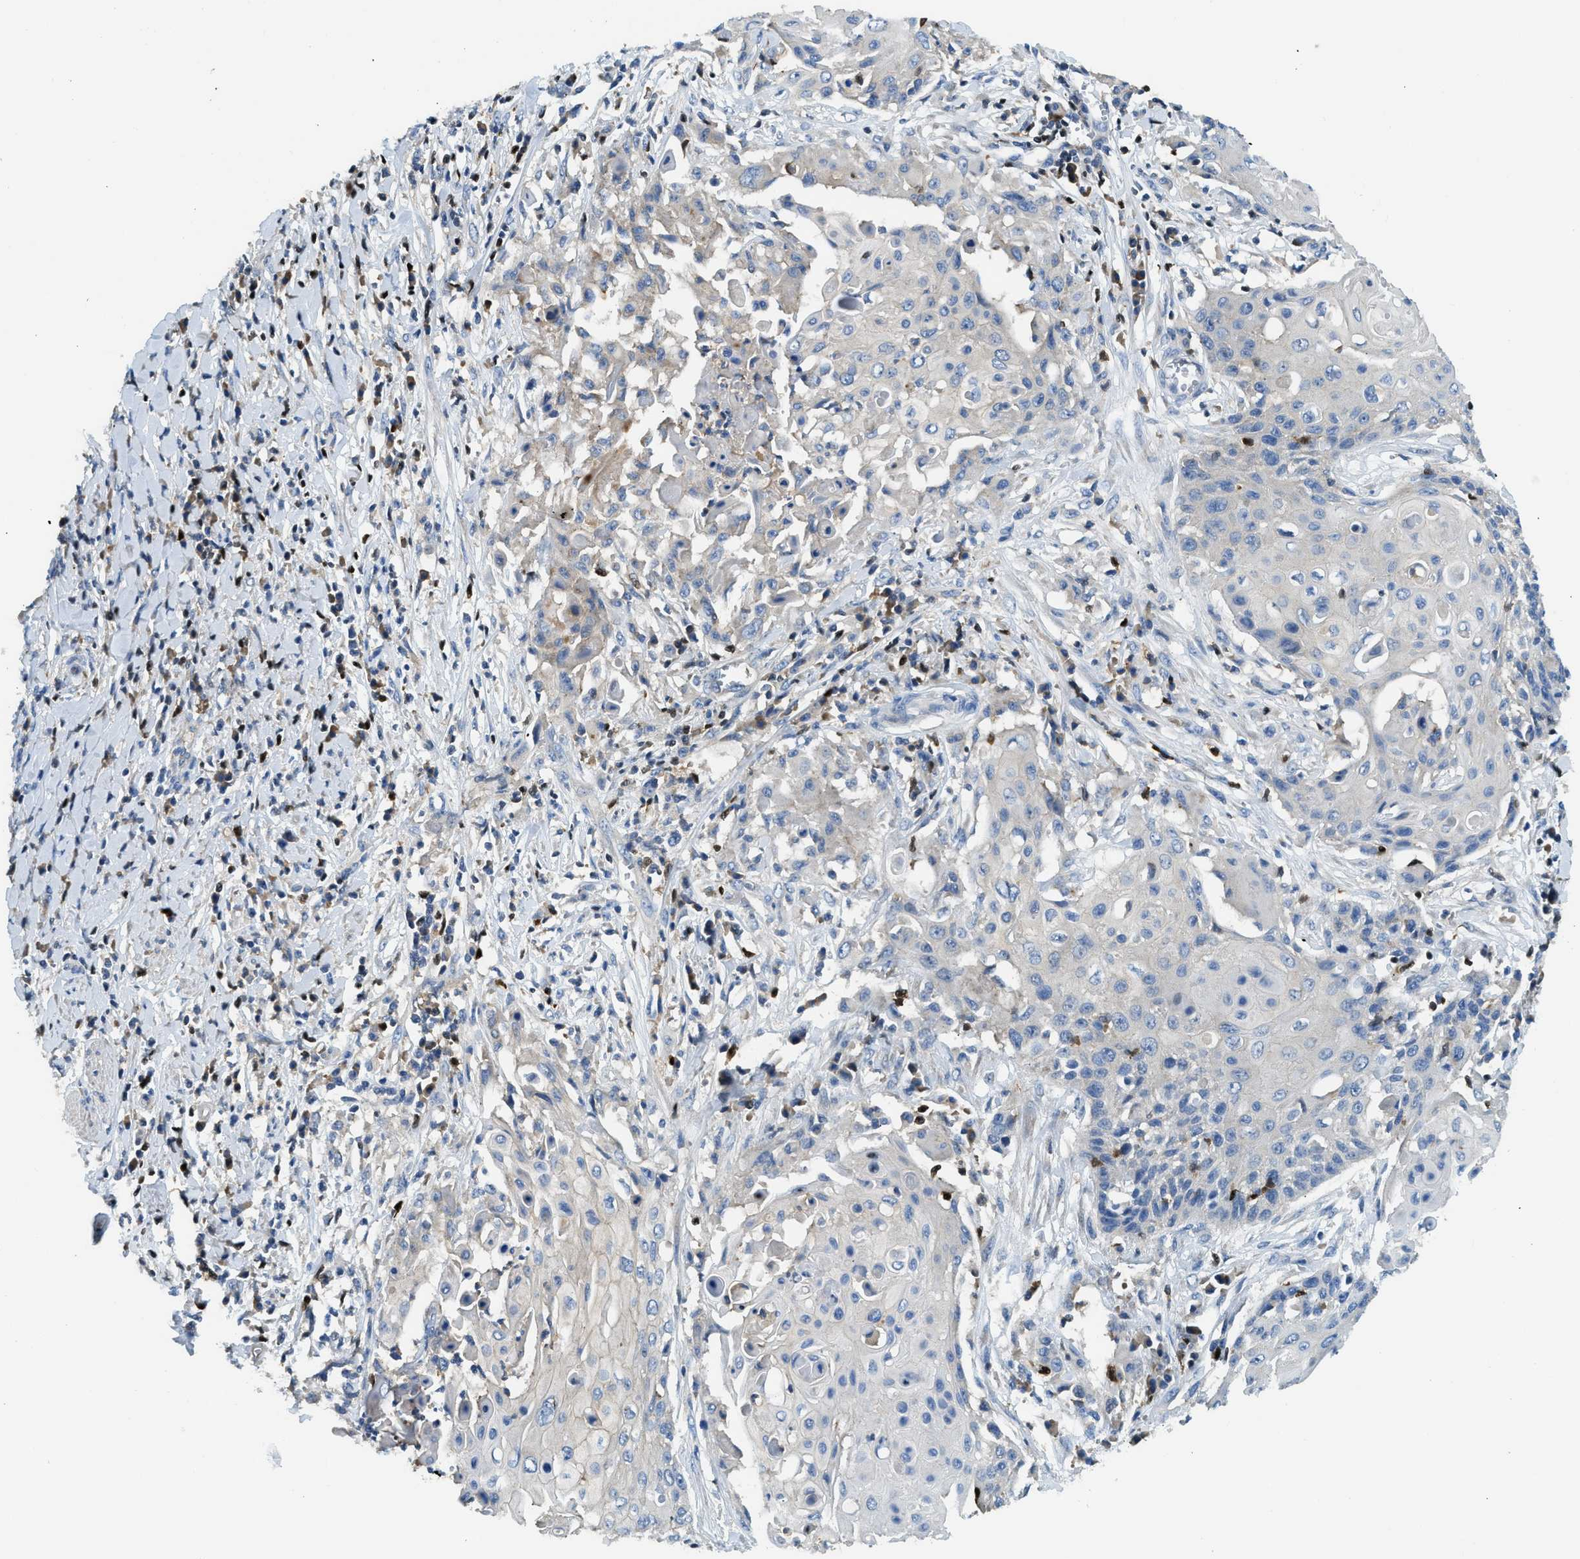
{"staining": {"intensity": "negative", "quantity": "none", "location": "none"}, "tissue": "cervical cancer", "cell_type": "Tumor cells", "image_type": "cancer", "snomed": [{"axis": "morphology", "description": "Squamous cell carcinoma, NOS"}, {"axis": "topography", "description": "Cervix"}], "caption": "A histopathology image of cervical cancer (squamous cell carcinoma) stained for a protein displays no brown staining in tumor cells.", "gene": "TOX", "patient": {"sex": "female", "age": 39}}